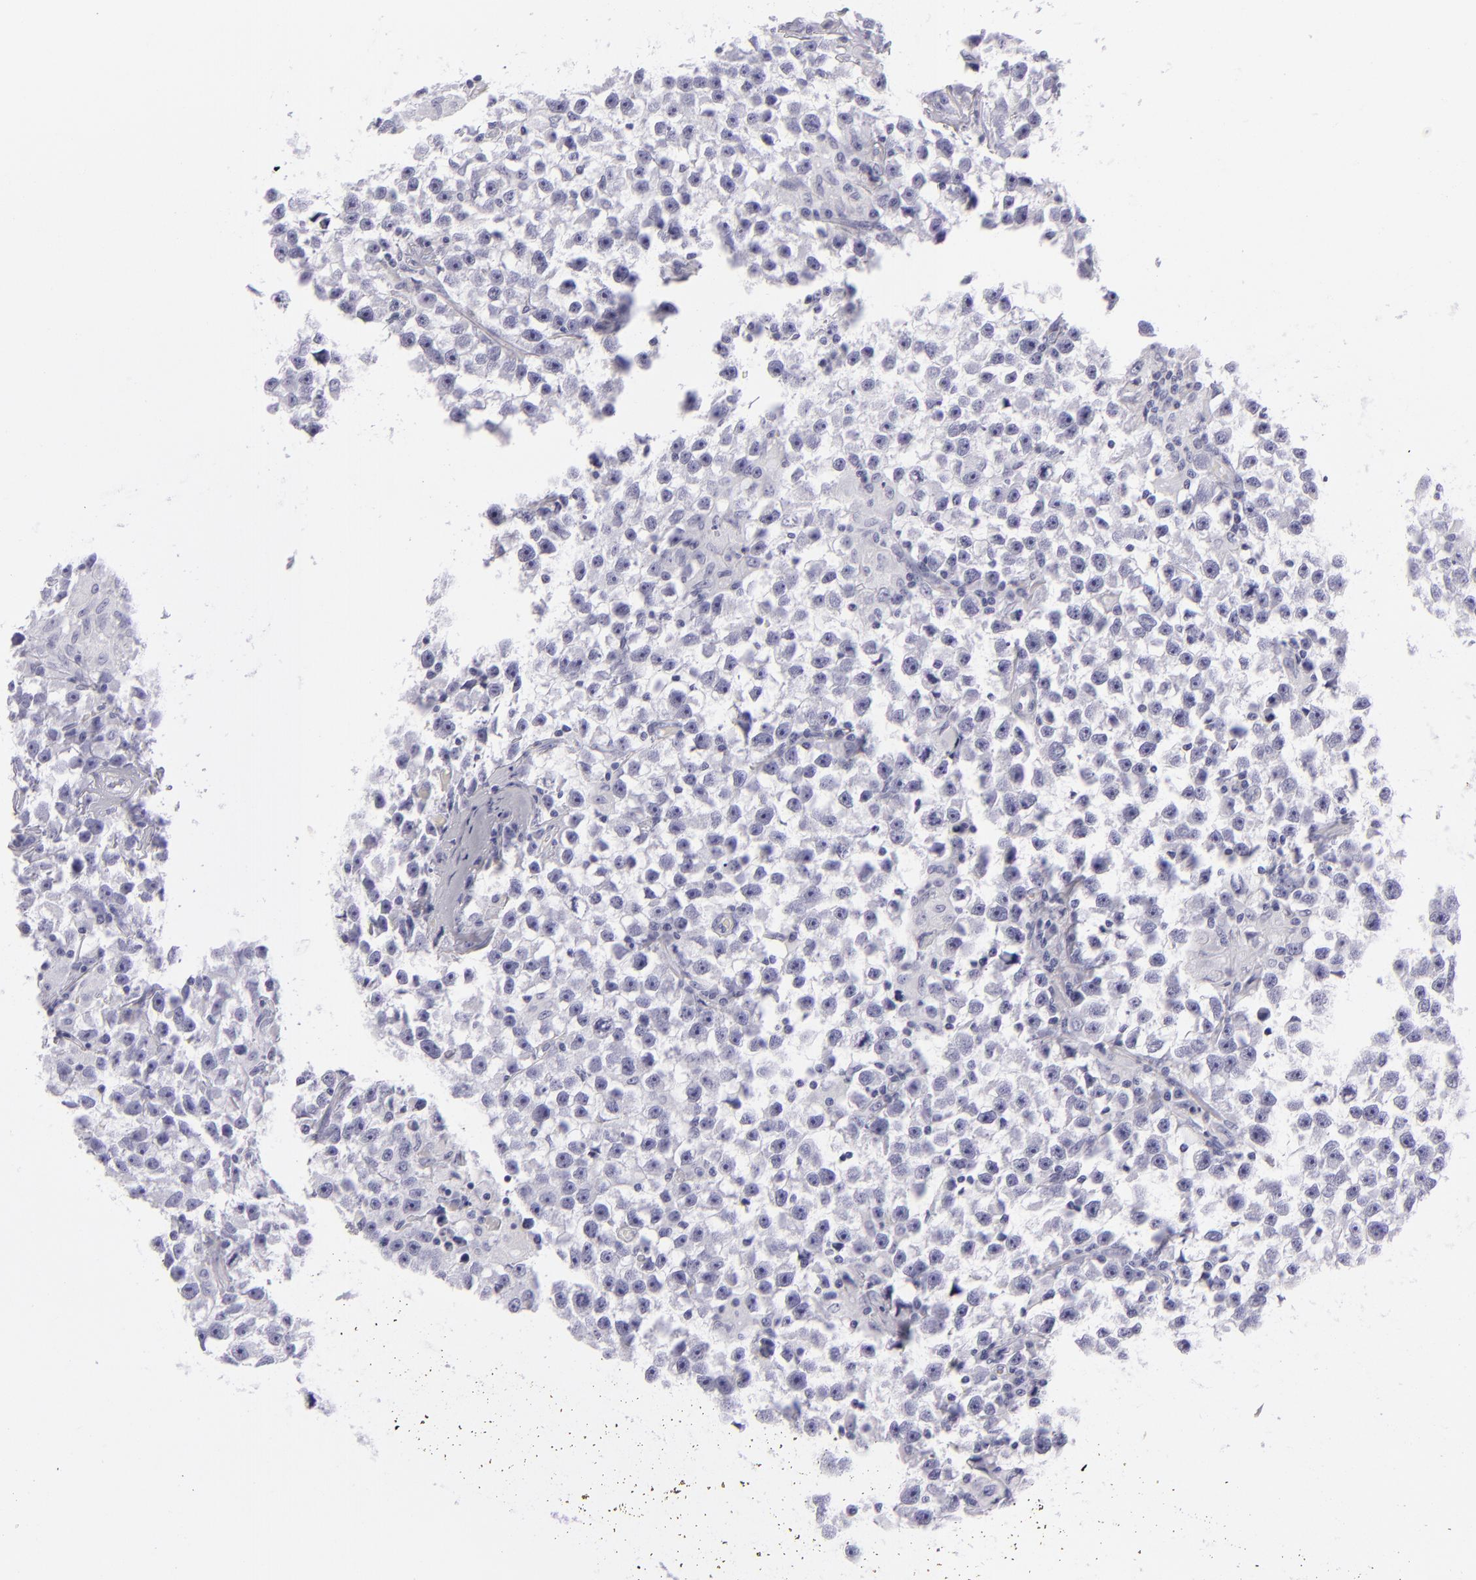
{"staining": {"intensity": "negative", "quantity": "none", "location": "none"}, "tissue": "testis cancer", "cell_type": "Tumor cells", "image_type": "cancer", "snomed": [{"axis": "morphology", "description": "Seminoma, NOS"}, {"axis": "topography", "description": "Testis"}], "caption": "Immunohistochemical staining of seminoma (testis) reveals no significant expression in tumor cells.", "gene": "PVALB", "patient": {"sex": "male", "age": 33}}